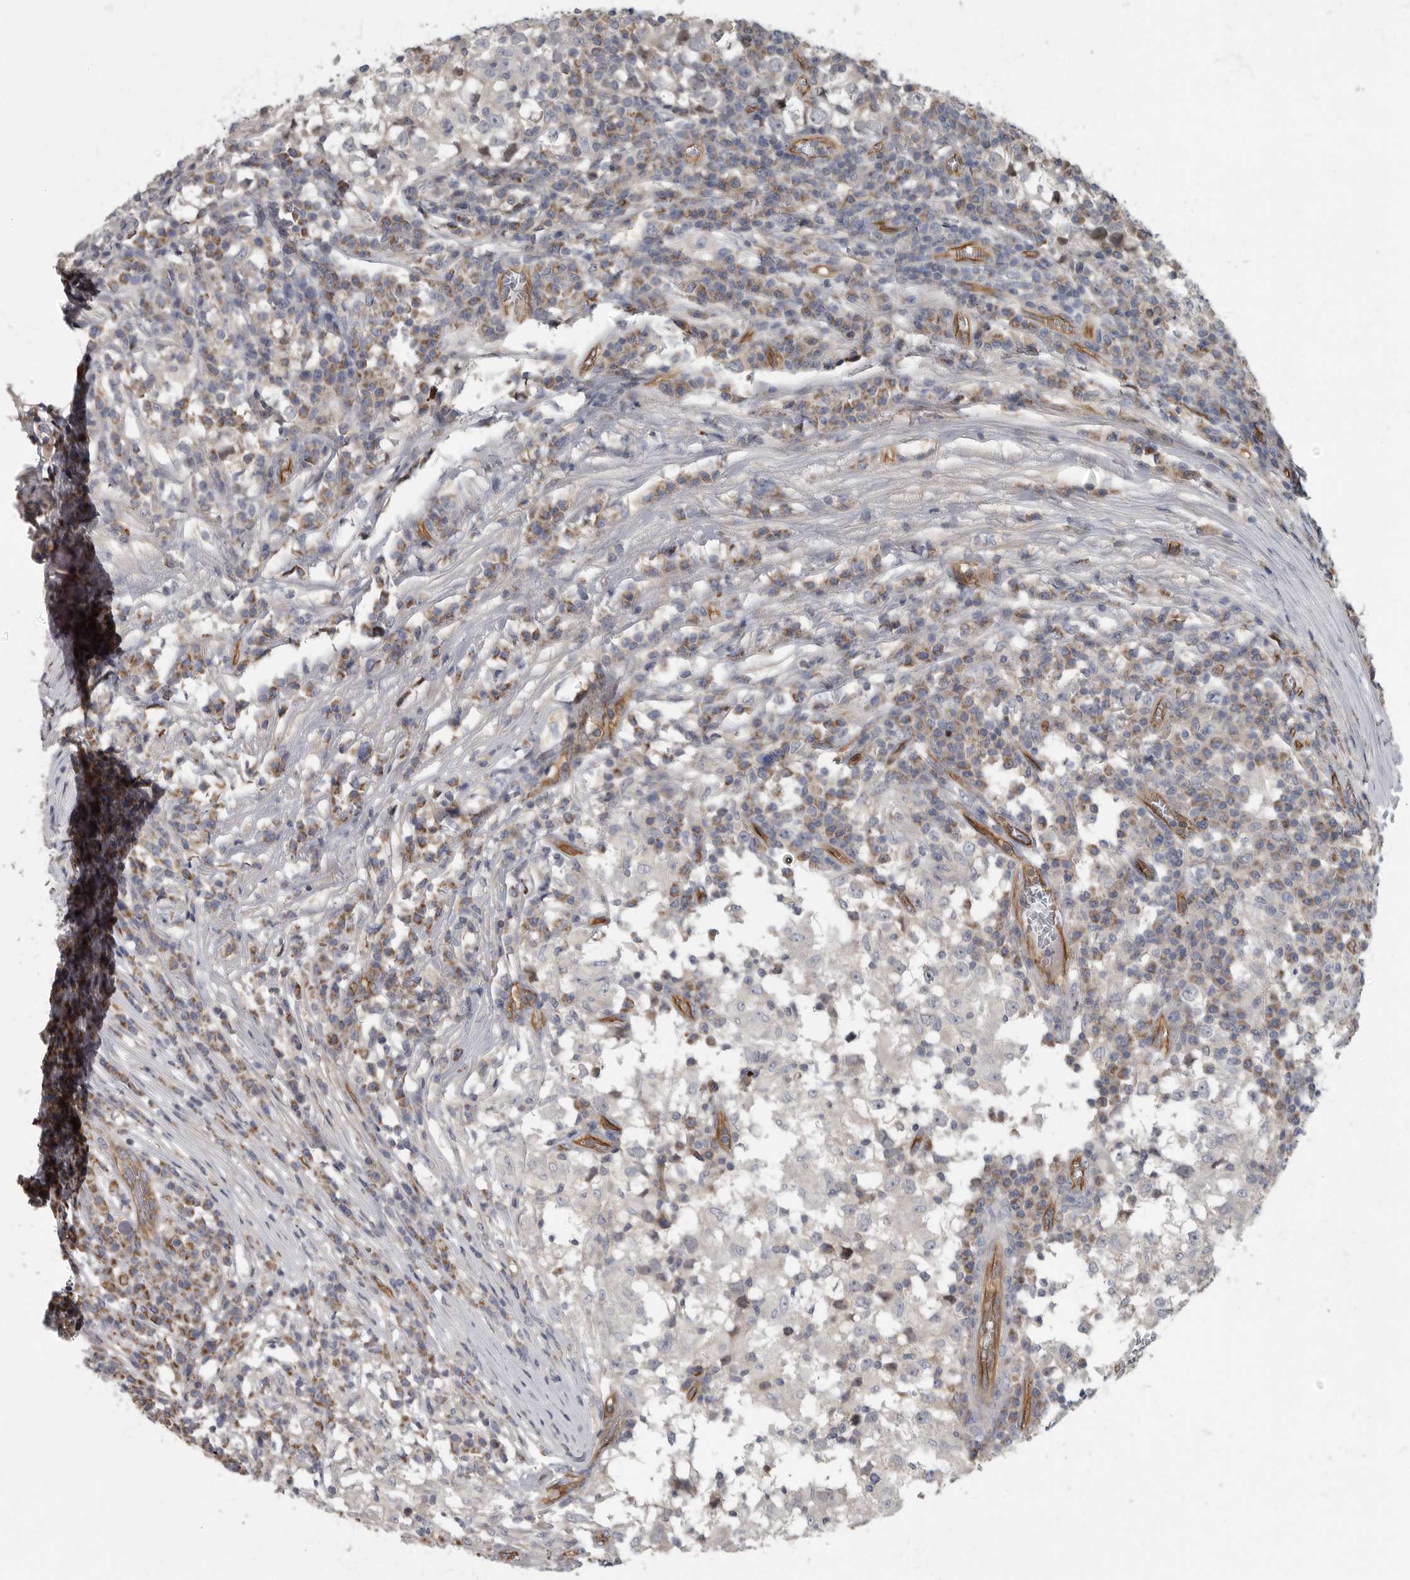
{"staining": {"intensity": "negative", "quantity": "none", "location": "none"}, "tissue": "testis cancer", "cell_type": "Tumor cells", "image_type": "cancer", "snomed": [{"axis": "morphology", "description": "Seminoma, NOS"}, {"axis": "topography", "description": "Testis"}], "caption": "Immunohistochemistry photomicrograph of testis seminoma stained for a protein (brown), which displays no positivity in tumor cells.", "gene": "PDK1", "patient": {"sex": "male", "age": 65}}